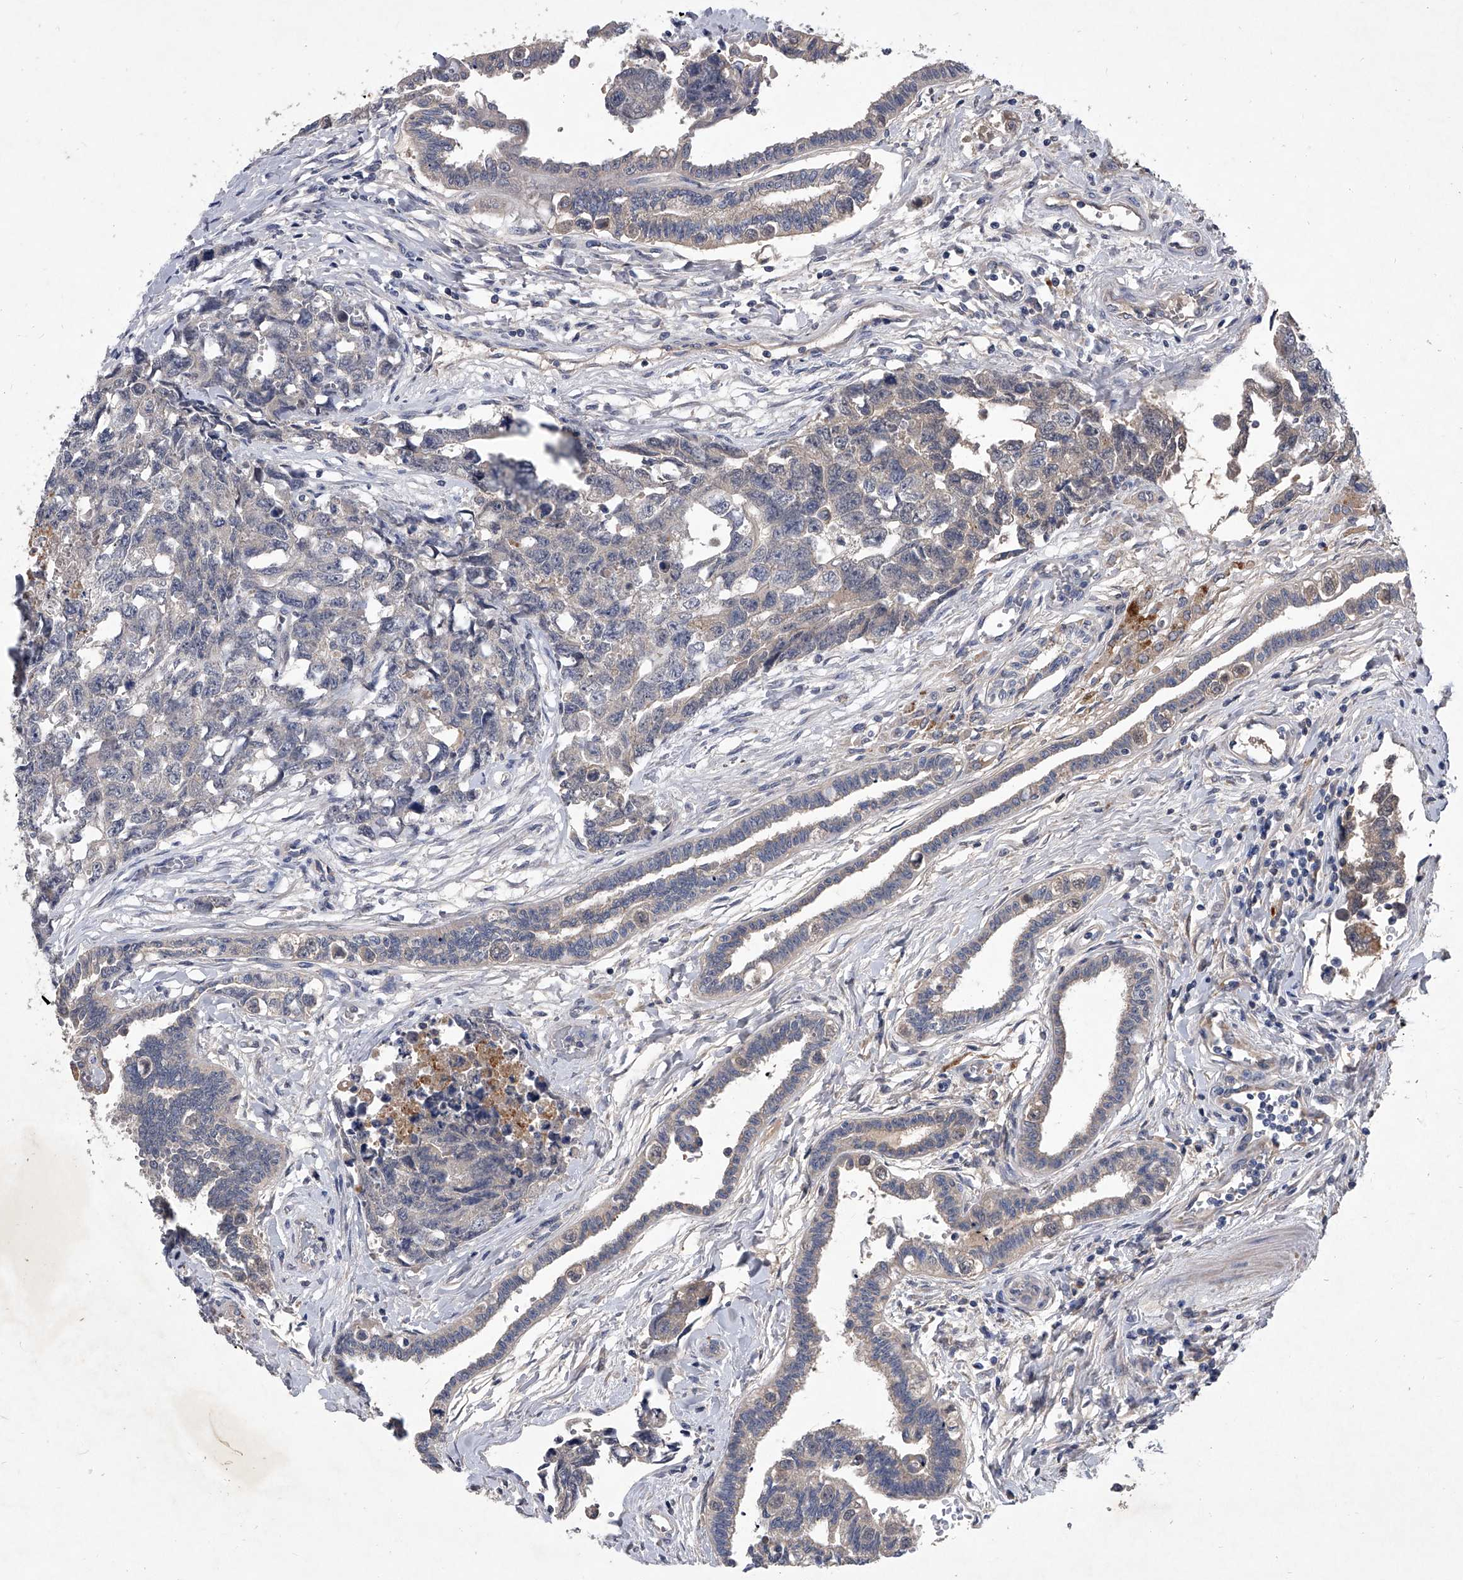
{"staining": {"intensity": "negative", "quantity": "none", "location": "none"}, "tissue": "testis cancer", "cell_type": "Tumor cells", "image_type": "cancer", "snomed": [{"axis": "morphology", "description": "Carcinoma, Embryonal, NOS"}, {"axis": "topography", "description": "Testis"}], "caption": "High power microscopy image of an immunohistochemistry (IHC) histopathology image of testis cancer (embryonal carcinoma), revealing no significant staining in tumor cells.", "gene": "C5", "patient": {"sex": "male", "age": 31}}